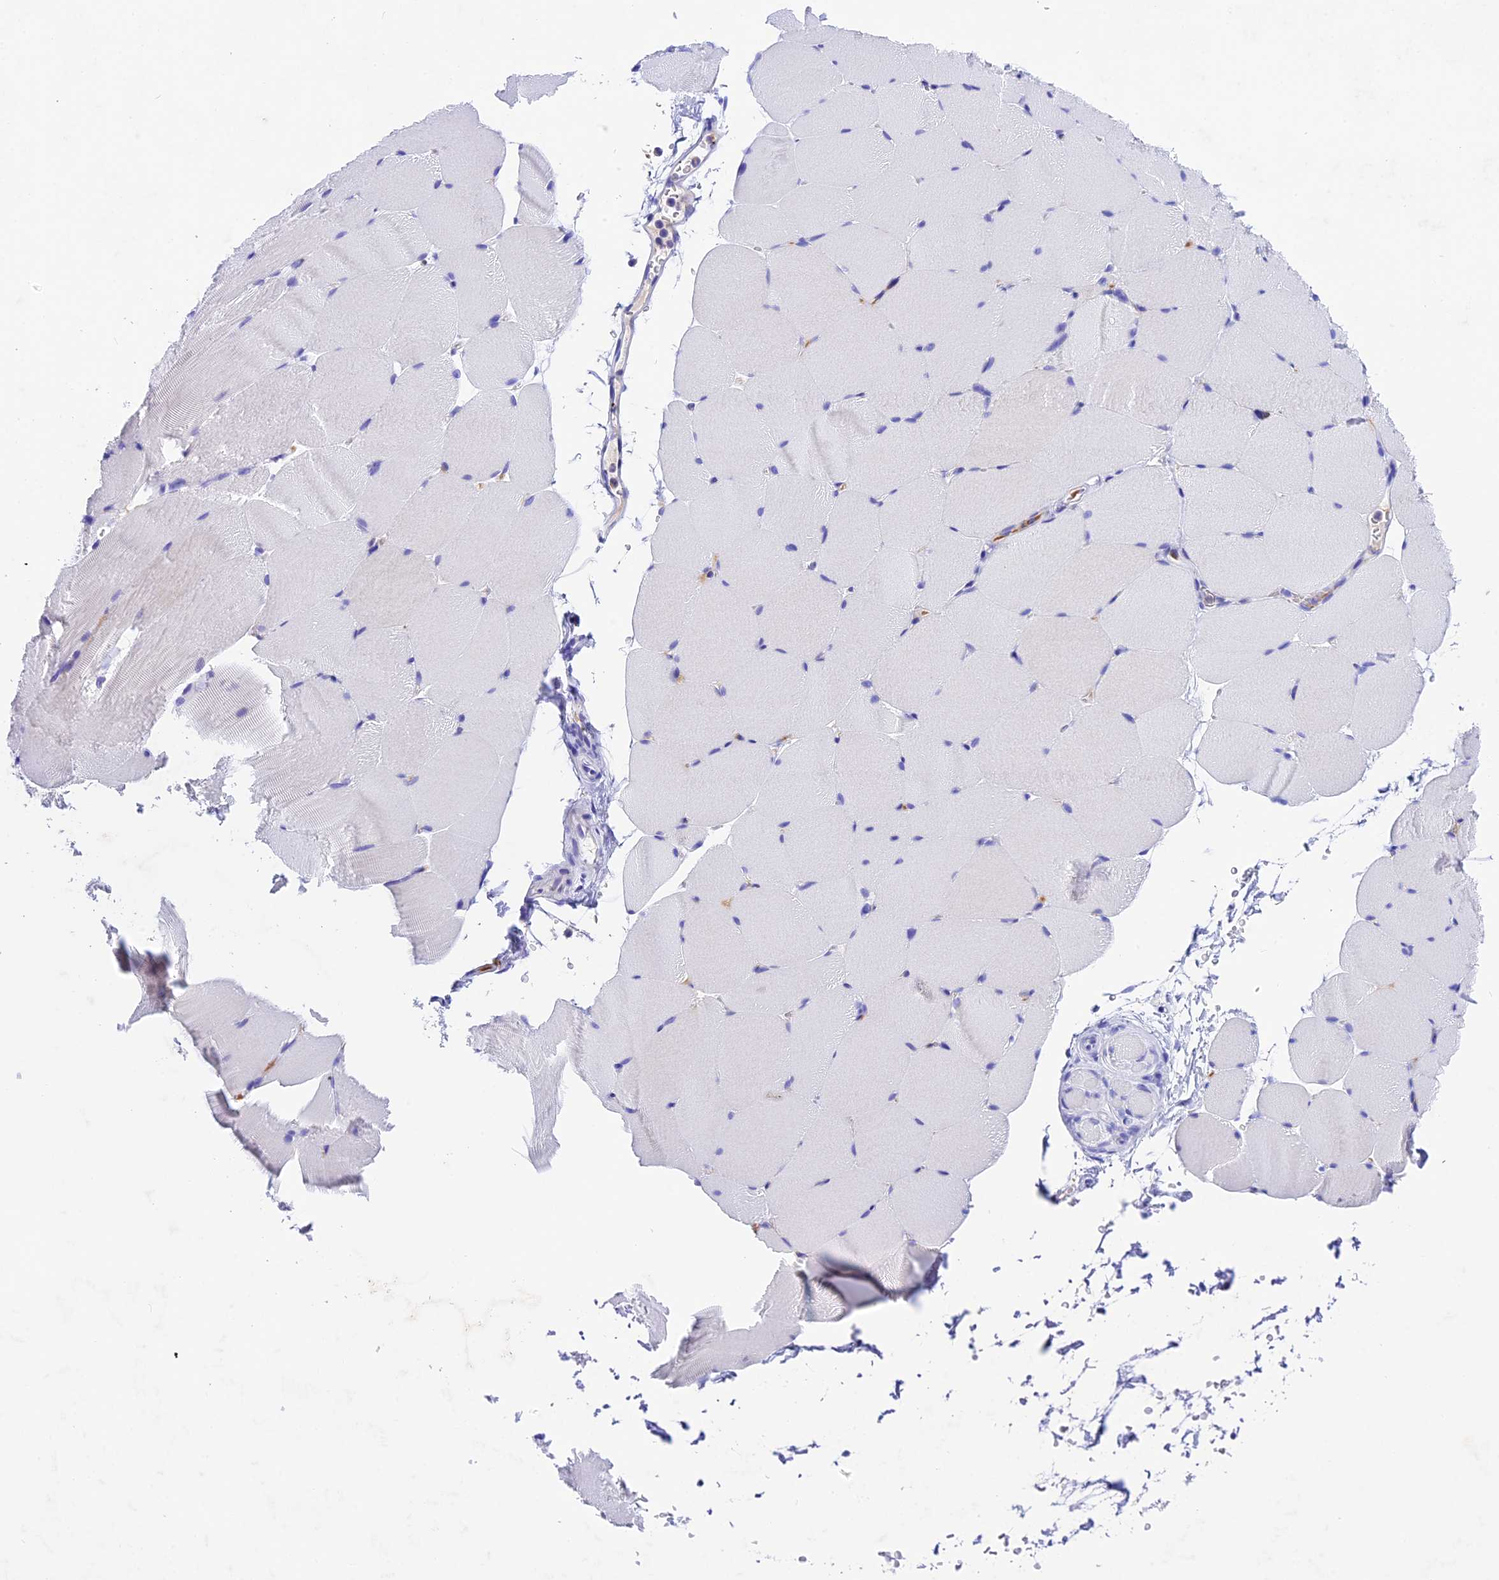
{"staining": {"intensity": "negative", "quantity": "none", "location": "none"}, "tissue": "skeletal muscle", "cell_type": "Myocytes", "image_type": "normal", "snomed": [{"axis": "morphology", "description": "Normal tissue, NOS"}, {"axis": "topography", "description": "Skeletal muscle"}, {"axis": "topography", "description": "Parathyroid gland"}], "caption": "The immunohistochemistry (IHC) micrograph has no significant positivity in myocytes of skeletal muscle. (DAB (3,3'-diaminobenzidine) IHC visualized using brightfield microscopy, high magnification).", "gene": "PSG11", "patient": {"sex": "female", "age": 37}}